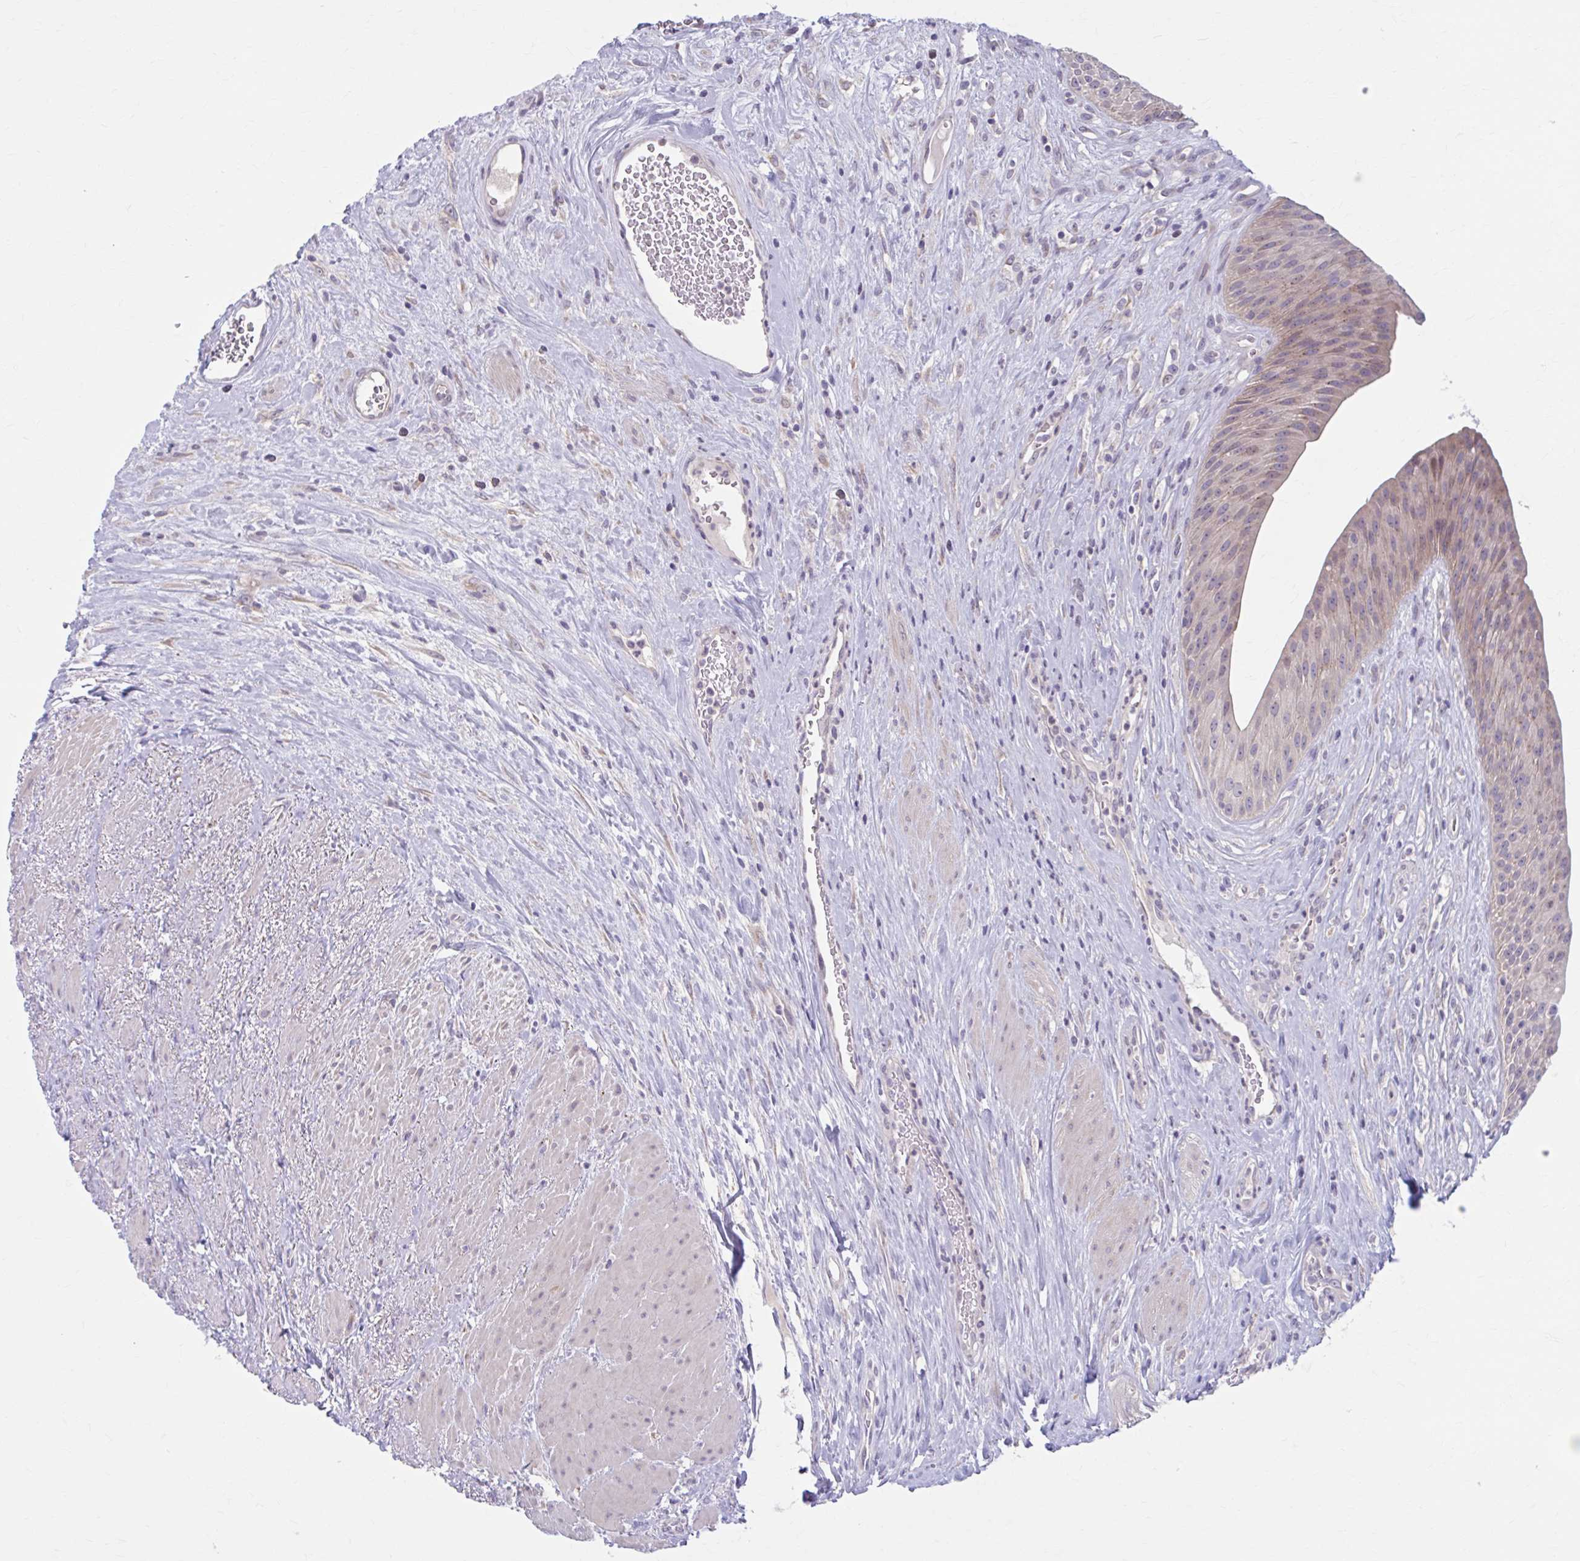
{"staining": {"intensity": "weak", "quantity": "25%-75%", "location": "cytoplasmic/membranous,nuclear"}, "tissue": "urinary bladder", "cell_type": "Urothelial cells", "image_type": "normal", "snomed": [{"axis": "morphology", "description": "Normal tissue, NOS"}, {"axis": "topography", "description": "Urinary bladder"}], "caption": "IHC staining of benign urinary bladder, which shows low levels of weak cytoplasmic/membranous,nuclear expression in approximately 25%-75% of urothelial cells indicating weak cytoplasmic/membranous,nuclear protein expression. The staining was performed using DAB (3,3'-diaminobenzidine) (brown) for protein detection and nuclei were counterstained in hematoxylin (blue).", "gene": "CHST3", "patient": {"sex": "female", "age": 56}}